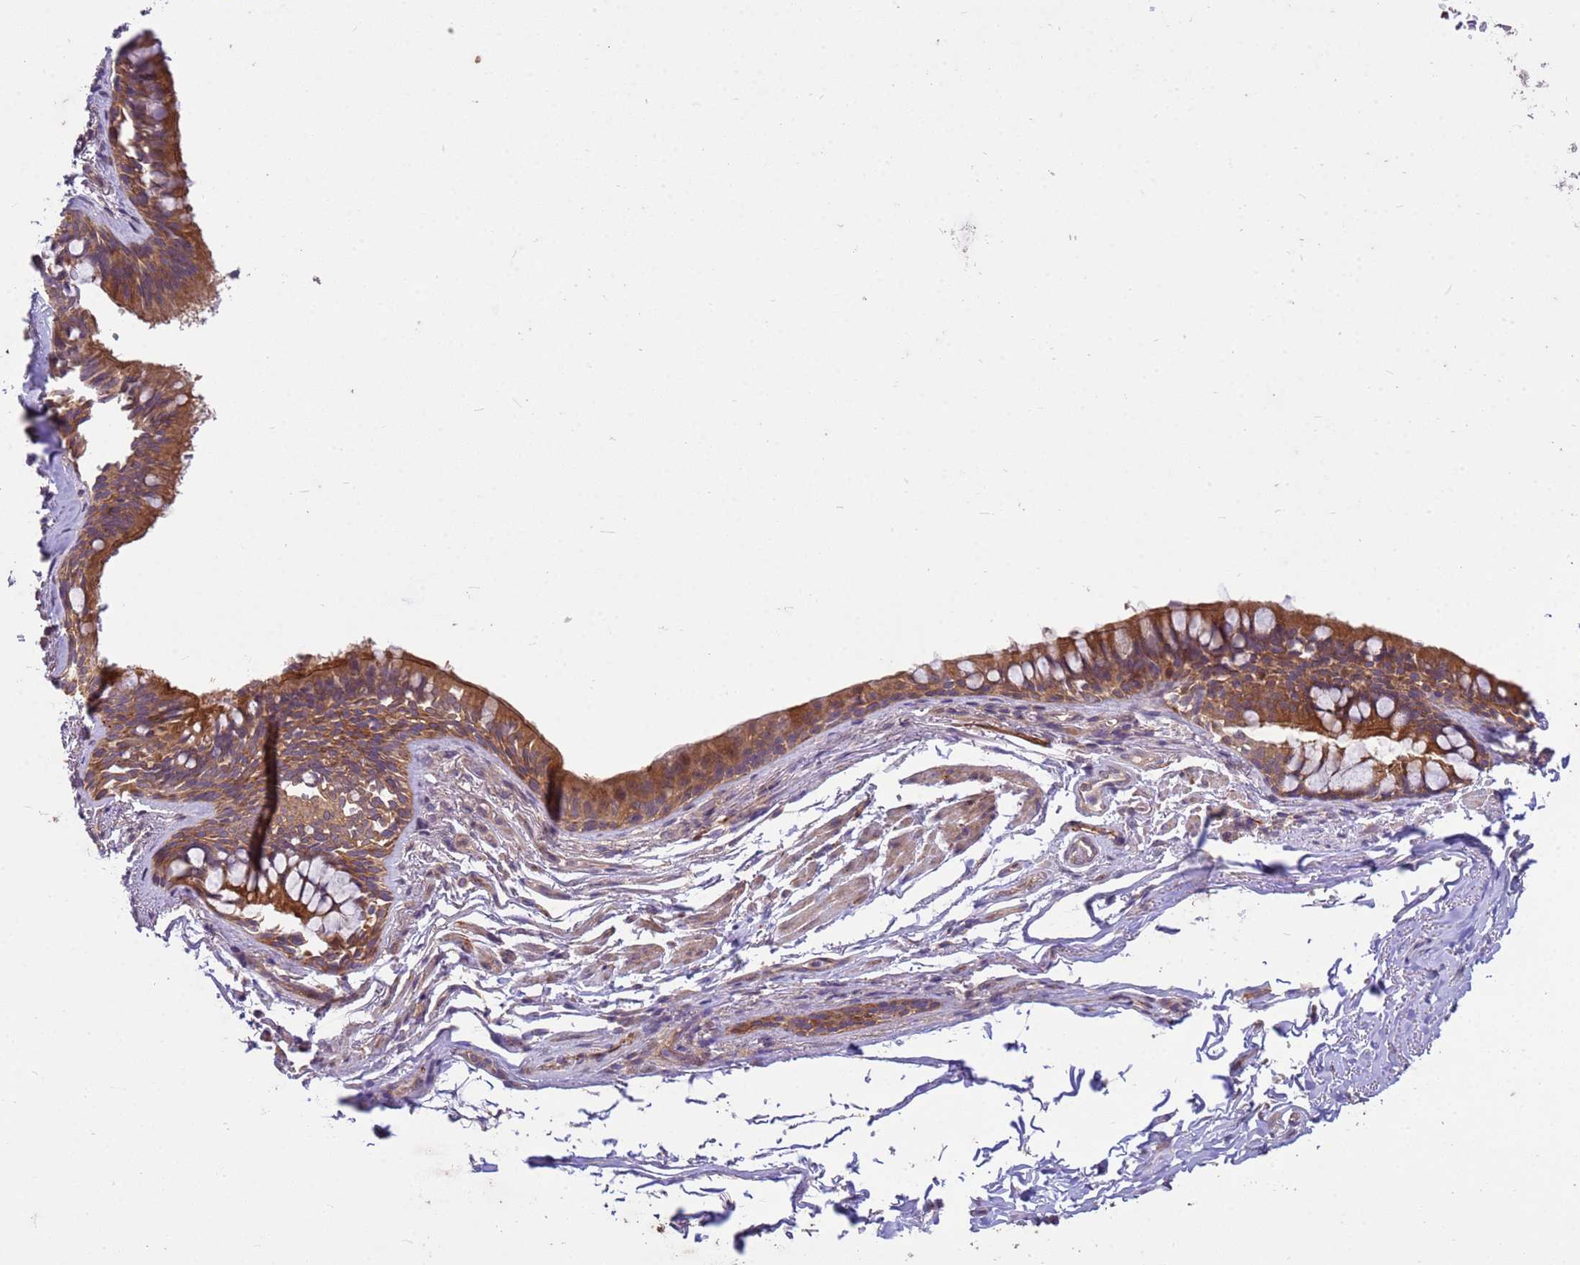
{"staining": {"intensity": "moderate", "quantity": ">75%", "location": "cytoplasmic/membranous"}, "tissue": "bronchus", "cell_type": "Respiratory epithelial cells", "image_type": "normal", "snomed": [{"axis": "morphology", "description": "Normal tissue, NOS"}, {"axis": "topography", "description": "Bronchus"}], "caption": "Immunohistochemical staining of unremarkable bronchus shows >75% levels of moderate cytoplasmic/membranous protein positivity in approximately >75% of respiratory epithelial cells.", "gene": "PPP2CA", "patient": {"sex": "male", "age": 70}}